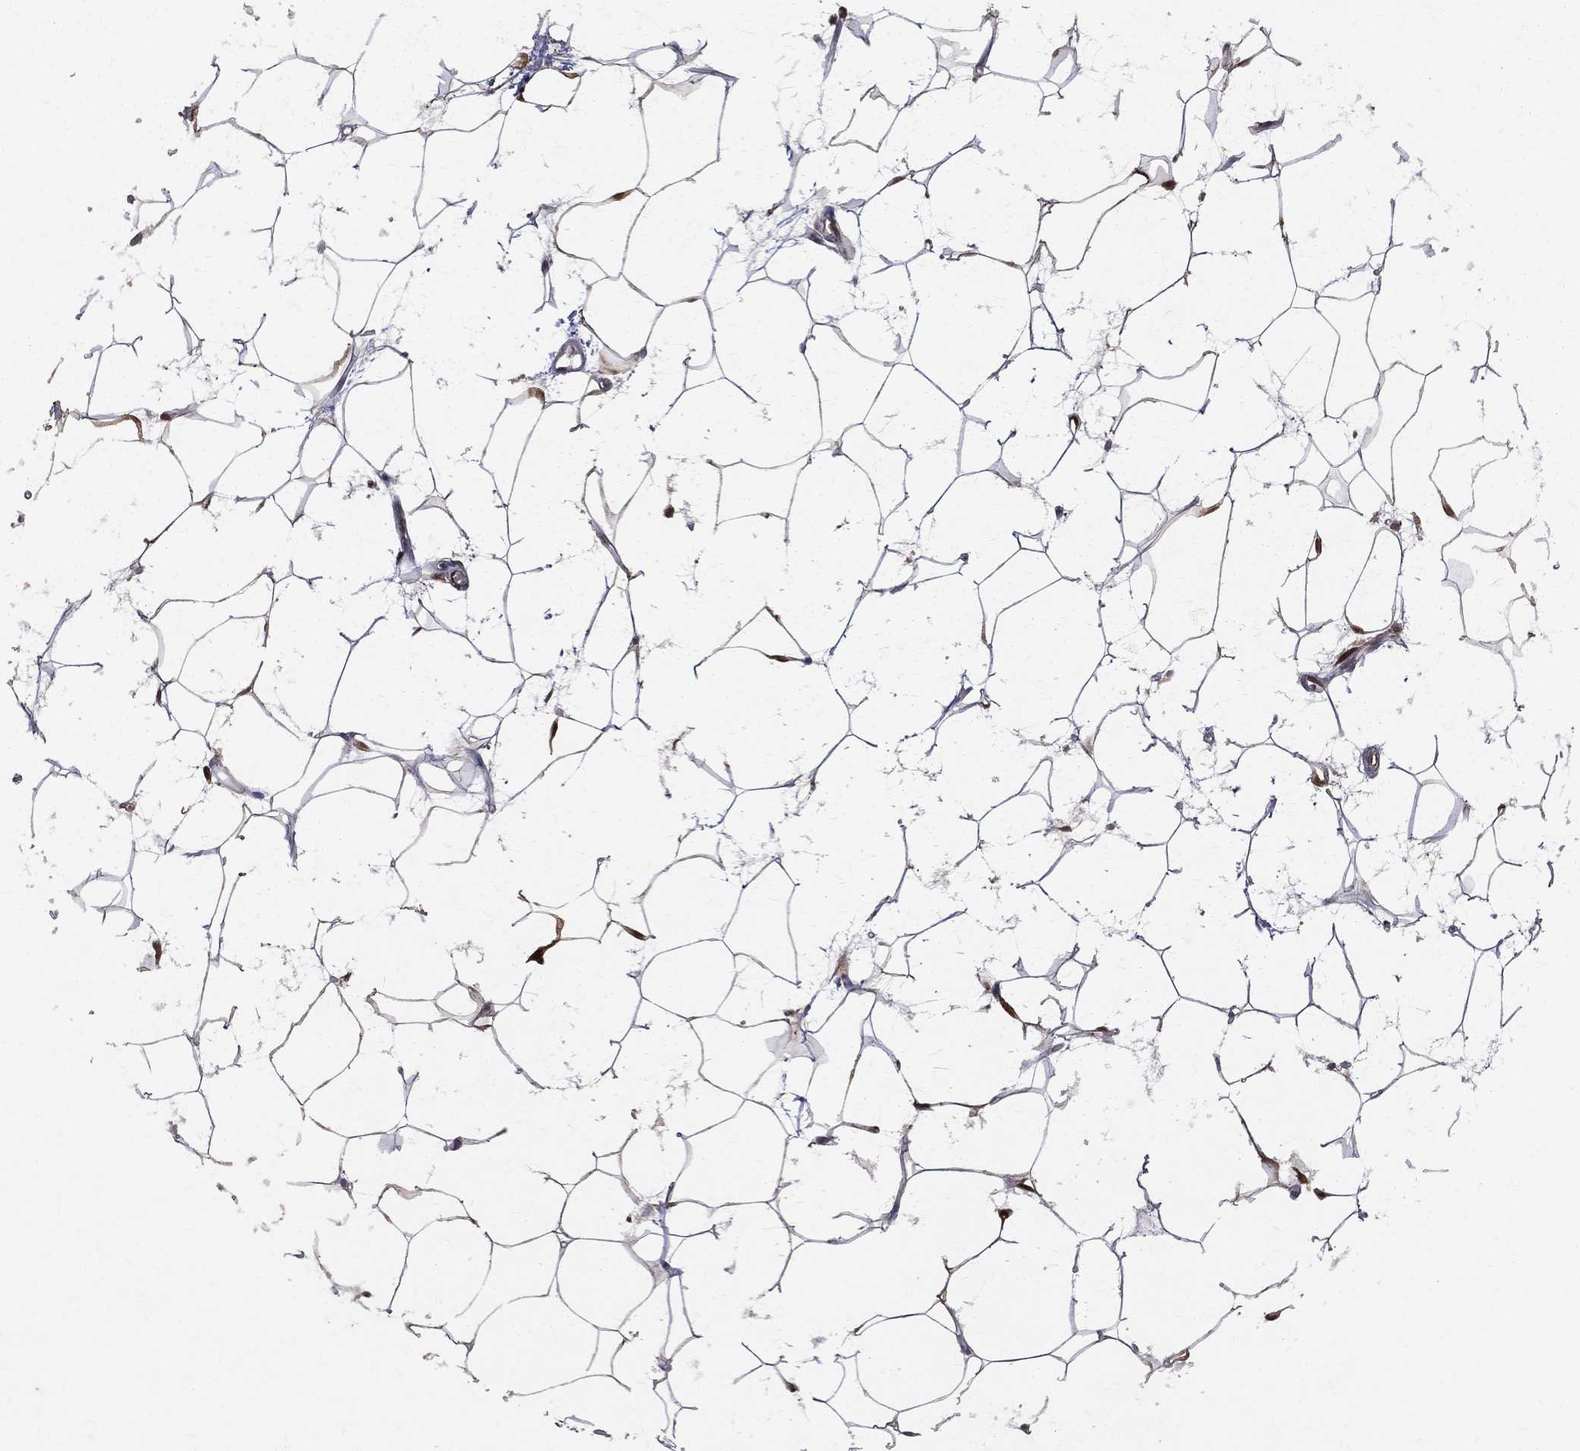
{"staining": {"intensity": "negative", "quantity": "none", "location": "none"}, "tissue": "adipose tissue", "cell_type": "Adipocytes", "image_type": "normal", "snomed": [{"axis": "morphology", "description": "Normal tissue, NOS"}, {"axis": "topography", "description": "Breast"}], "caption": "A photomicrograph of adipose tissue stained for a protein reveals no brown staining in adipocytes. Brightfield microscopy of IHC stained with DAB (brown) and hematoxylin (blue), captured at high magnification.", "gene": "ENO1", "patient": {"sex": "female", "age": 49}}